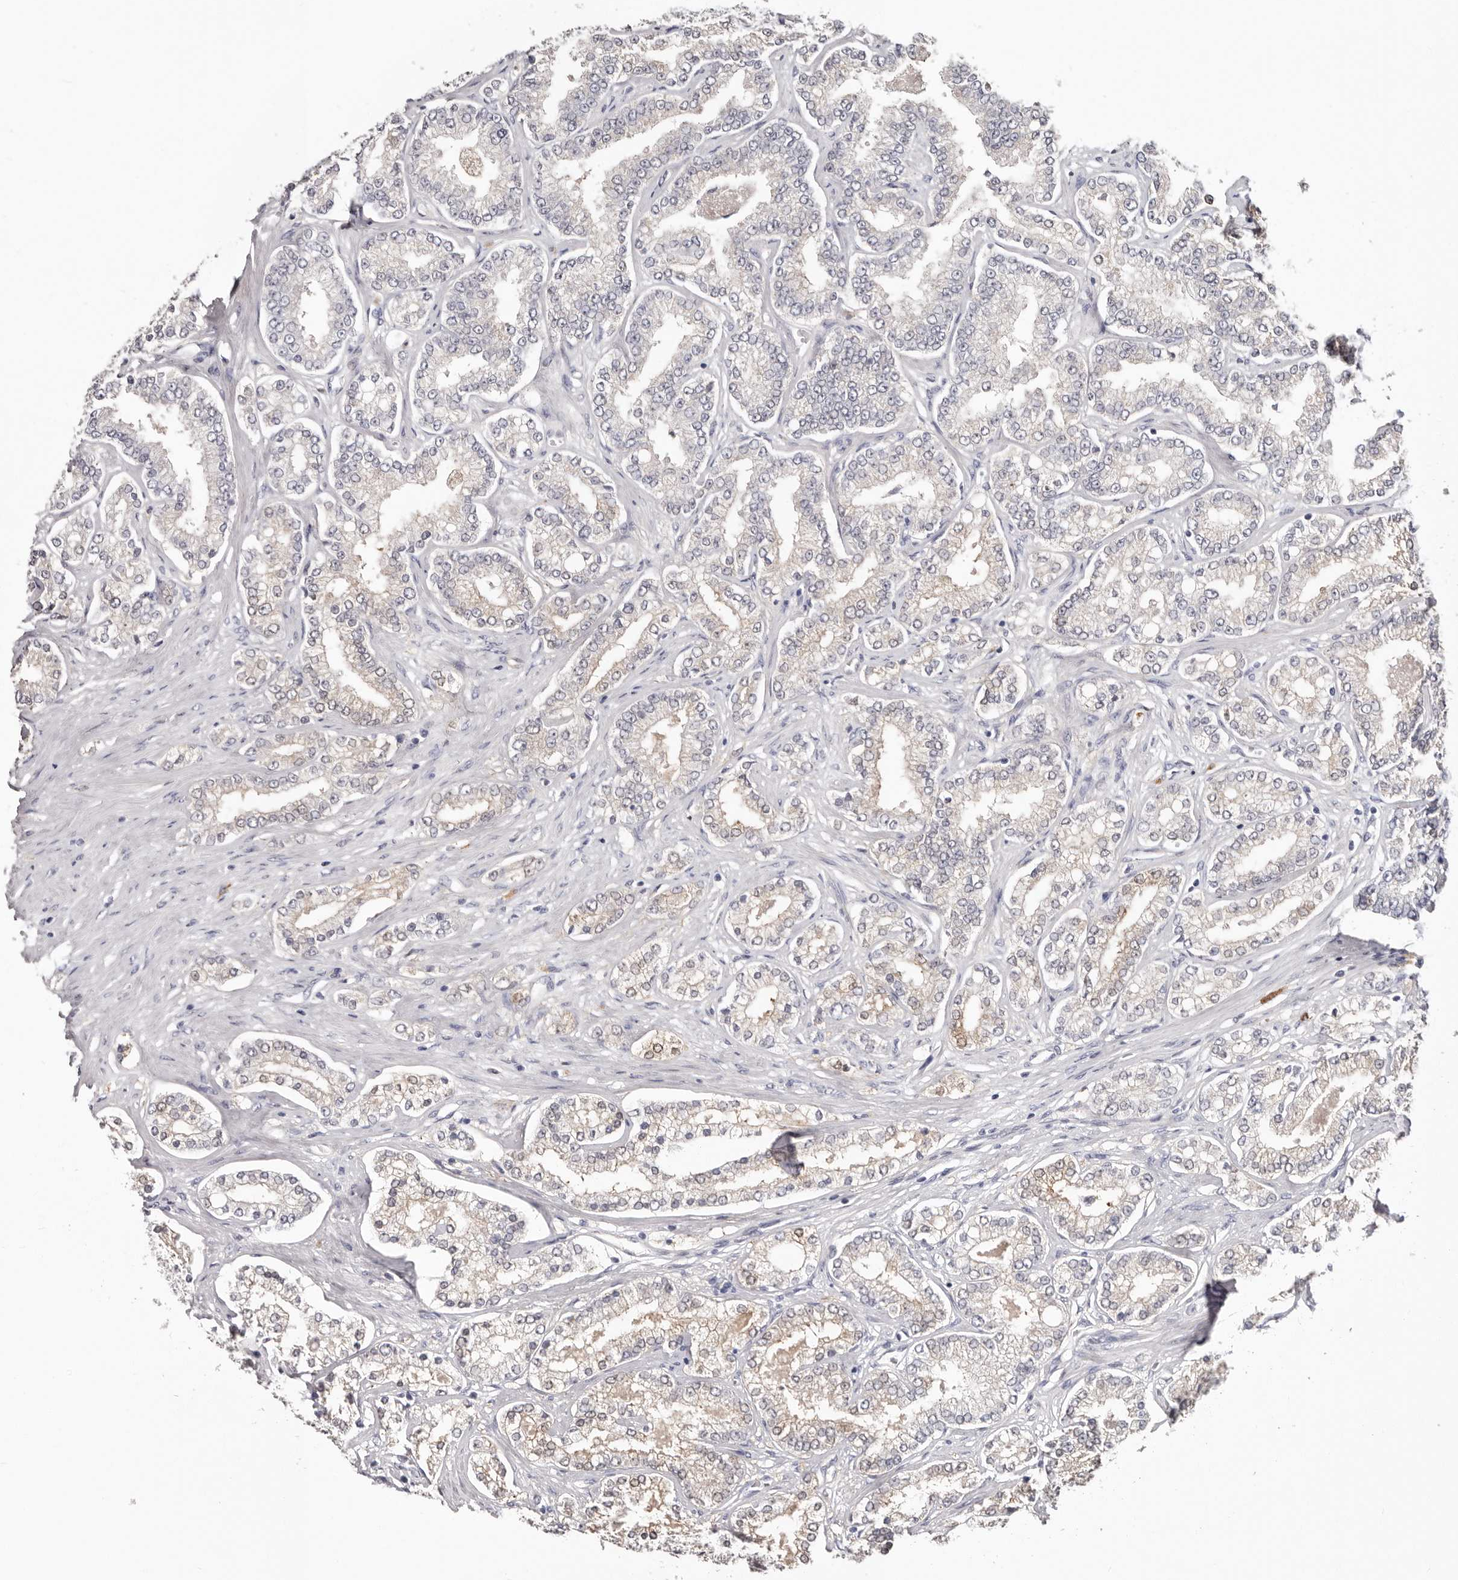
{"staining": {"intensity": "negative", "quantity": "none", "location": "none"}, "tissue": "prostate cancer", "cell_type": "Tumor cells", "image_type": "cancer", "snomed": [{"axis": "morphology", "description": "Normal tissue, NOS"}, {"axis": "morphology", "description": "Adenocarcinoma, High grade"}, {"axis": "topography", "description": "Prostate"}], "caption": "Prostate adenocarcinoma (high-grade) was stained to show a protein in brown. There is no significant staining in tumor cells. (Brightfield microscopy of DAB immunohistochemistry at high magnification).", "gene": "PKDCC", "patient": {"sex": "male", "age": 83}}